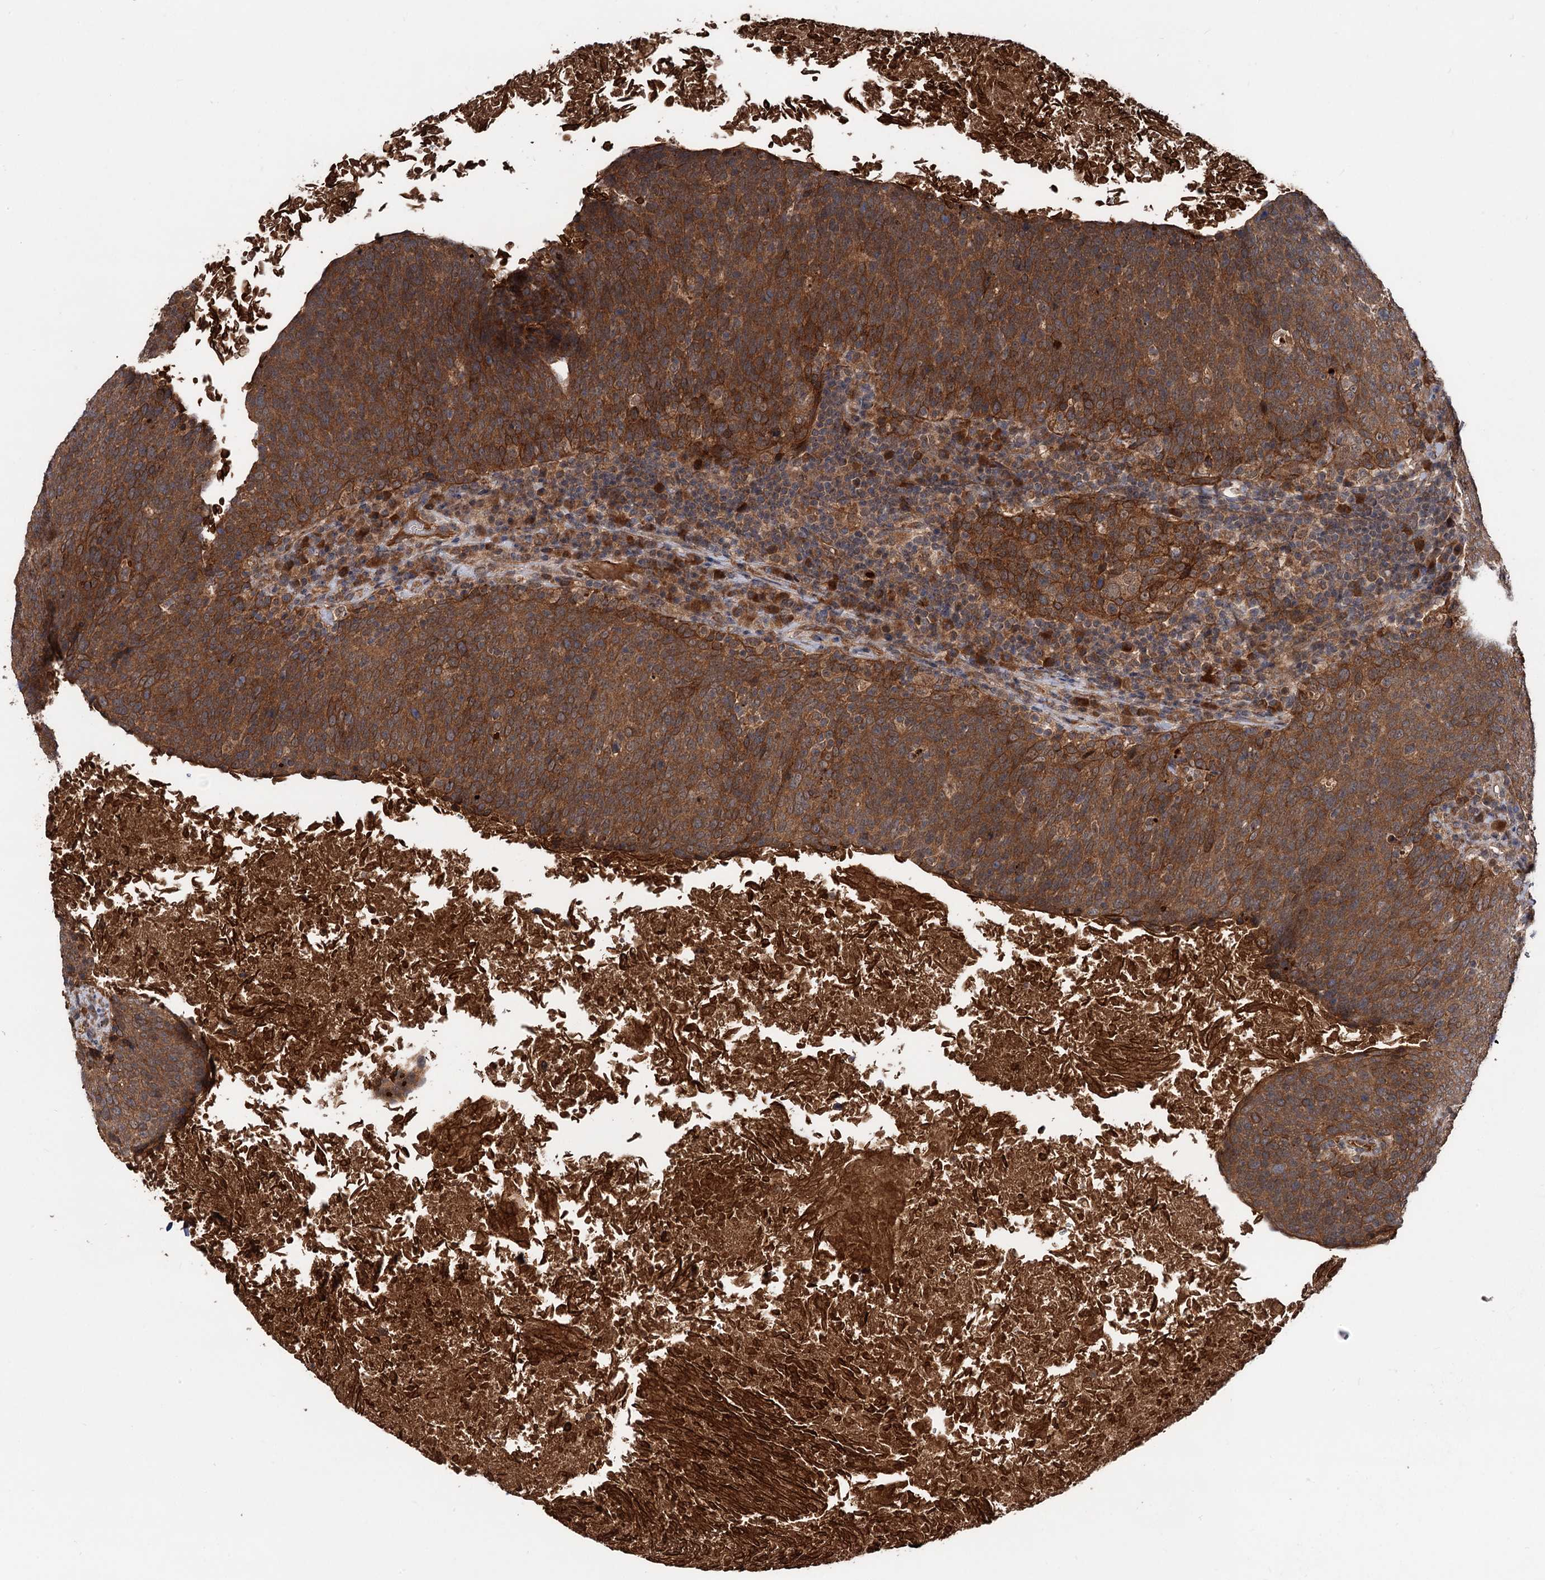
{"staining": {"intensity": "strong", "quantity": ">75%", "location": "cytoplasmic/membranous"}, "tissue": "head and neck cancer", "cell_type": "Tumor cells", "image_type": "cancer", "snomed": [{"axis": "morphology", "description": "Squamous cell carcinoma, NOS"}, {"axis": "morphology", "description": "Squamous cell carcinoma, metastatic, NOS"}, {"axis": "topography", "description": "Lymph node"}, {"axis": "topography", "description": "Head-Neck"}], "caption": "Head and neck squamous cell carcinoma stained with immunohistochemistry (IHC) reveals strong cytoplasmic/membranous staining in about >75% of tumor cells. The staining was performed using DAB, with brown indicating positive protein expression. Nuclei are stained blue with hematoxylin.", "gene": "TEX9", "patient": {"sex": "male", "age": 62}}